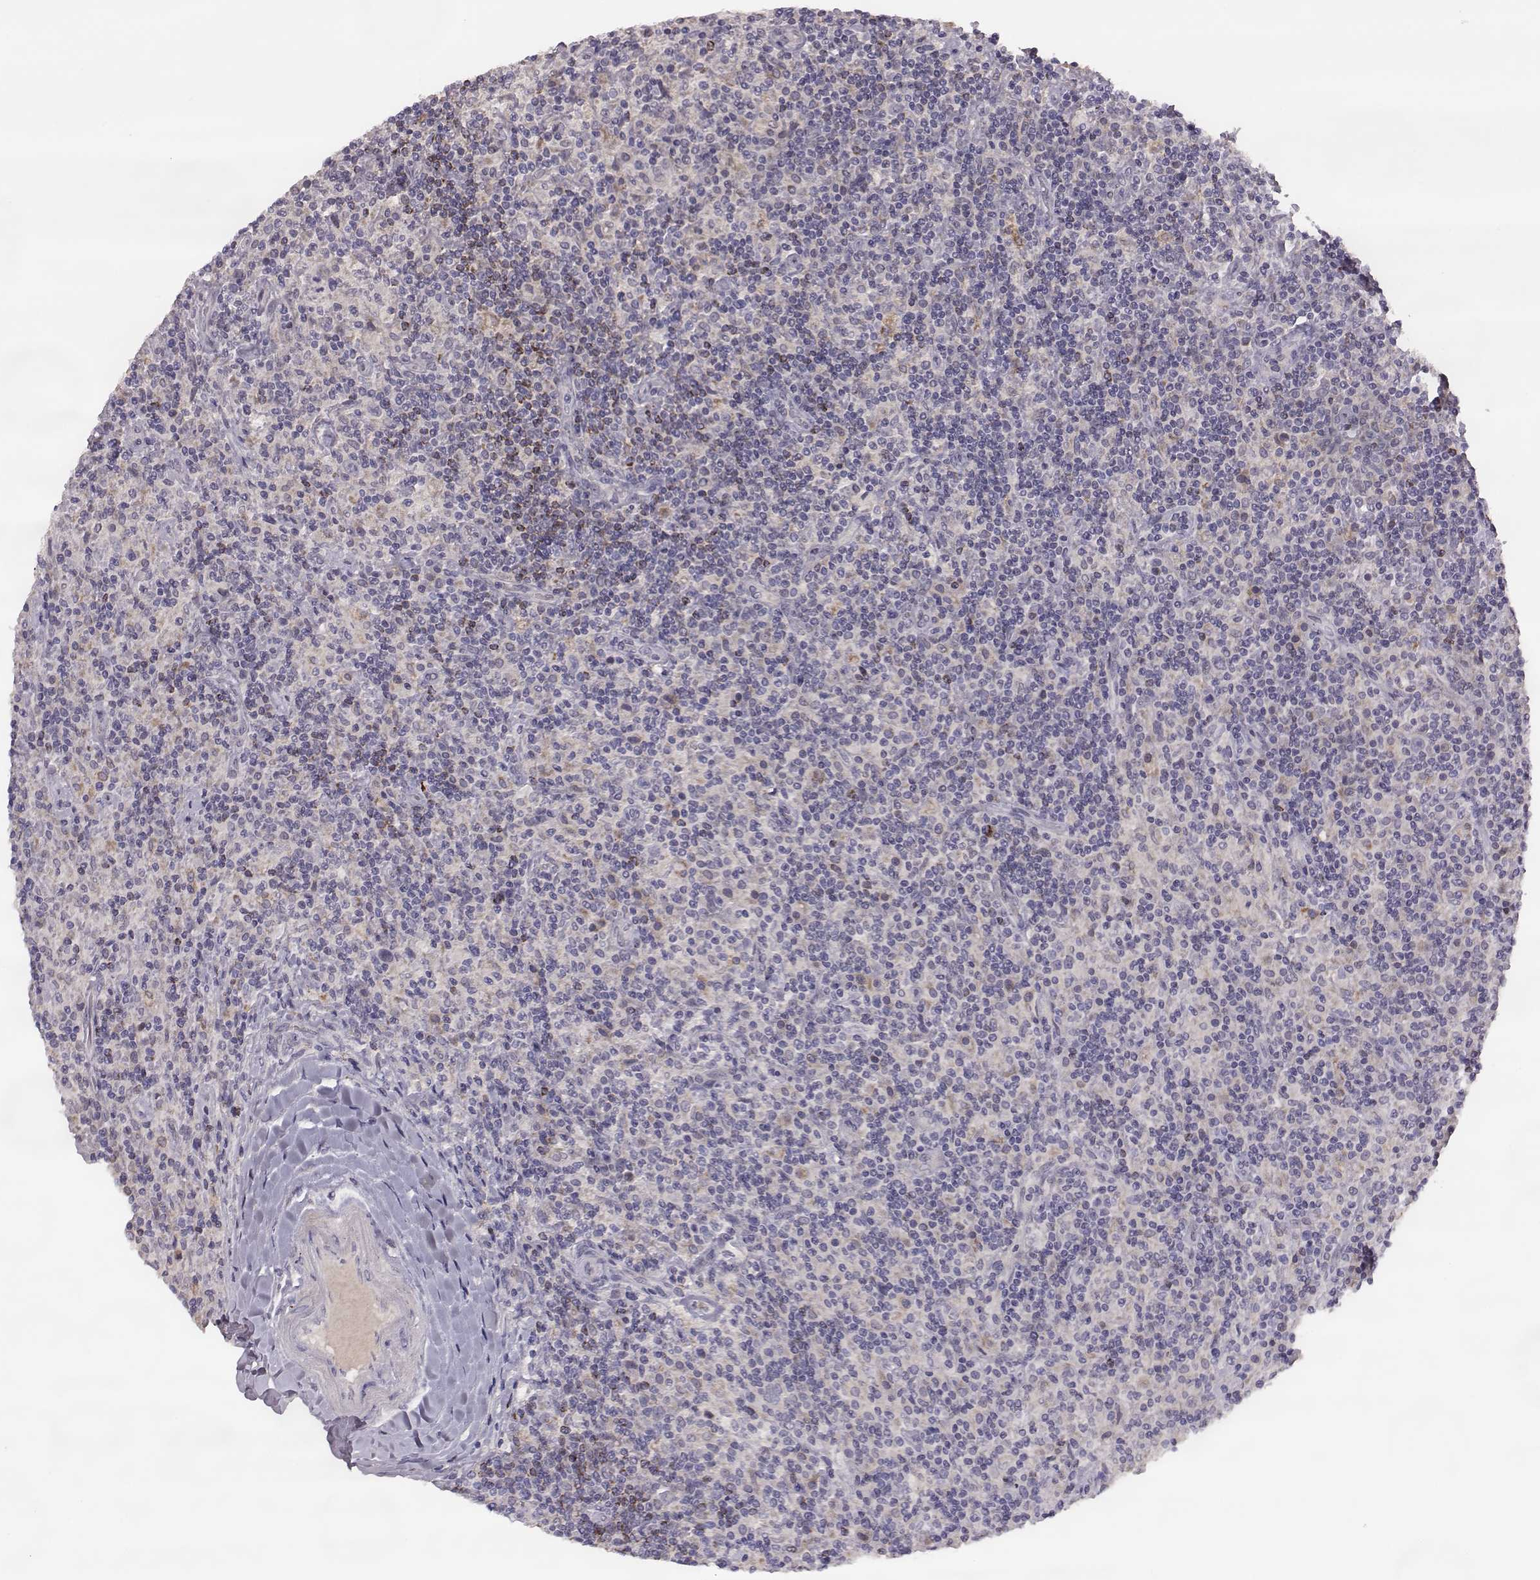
{"staining": {"intensity": "negative", "quantity": "none", "location": "none"}, "tissue": "lymphoma", "cell_type": "Tumor cells", "image_type": "cancer", "snomed": [{"axis": "morphology", "description": "Hodgkin's disease, NOS"}, {"axis": "topography", "description": "Lymph node"}], "caption": "Human Hodgkin's disease stained for a protein using immunohistochemistry (IHC) demonstrates no positivity in tumor cells.", "gene": "KMO", "patient": {"sex": "male", "age": 70}}